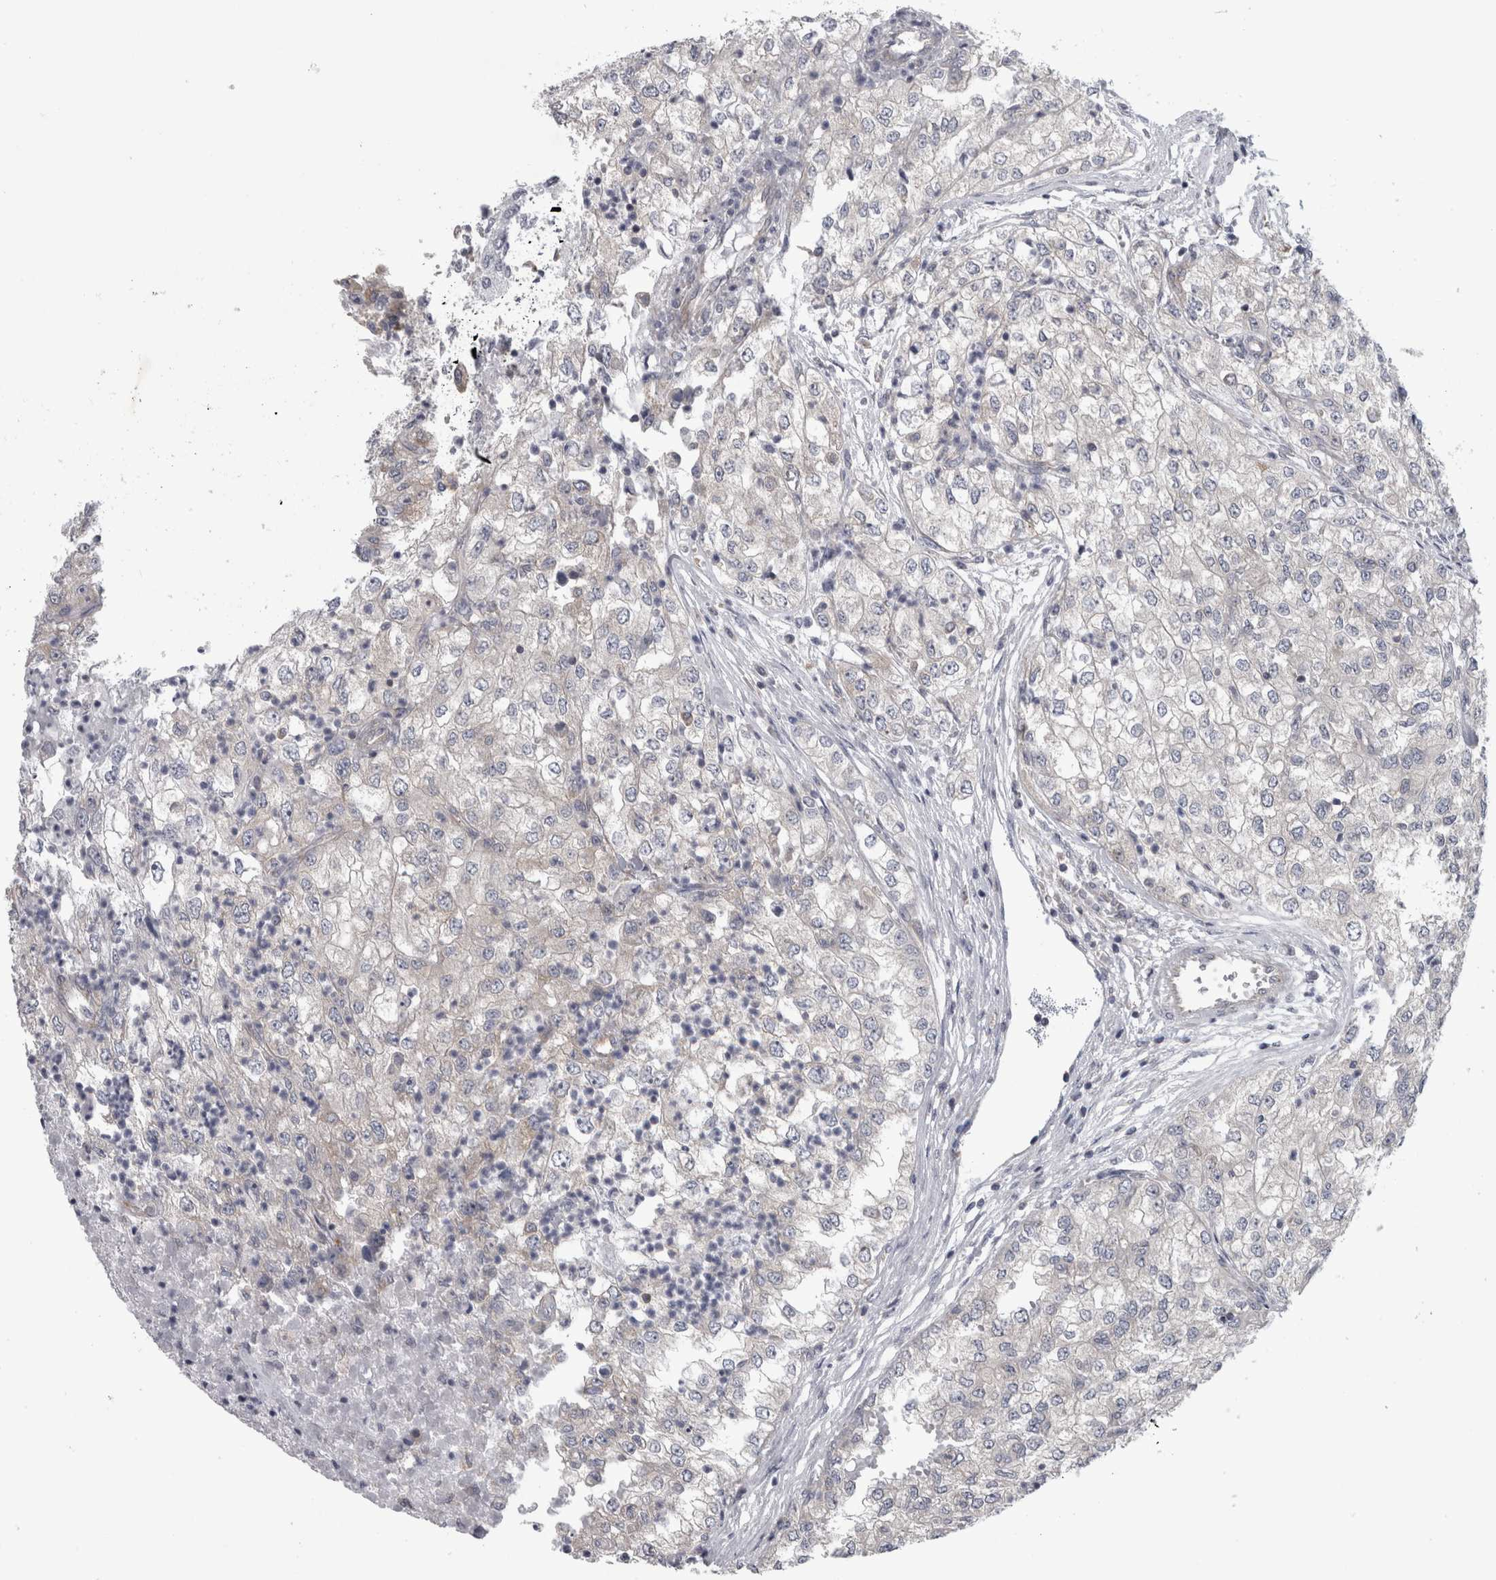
{"staining": {"intensity": "weak", "quantity": "<25%", "location": "cytoplasmic/membranous"}, "tissue": "renal cancer", "cell_type": "Tumor cells", "image_type": "cancer", "snomed": [{"axis": "morphology", "description": "Adenocarcinoma, NOS"}, {"axis": "topography", "description": "Kidney"}], "caption": "Immunohistochemistry of human renal cancer shows no staining in tumor cells.", "gene": "PRRC2C", "patient": {"sex": "female", "age": 54}}